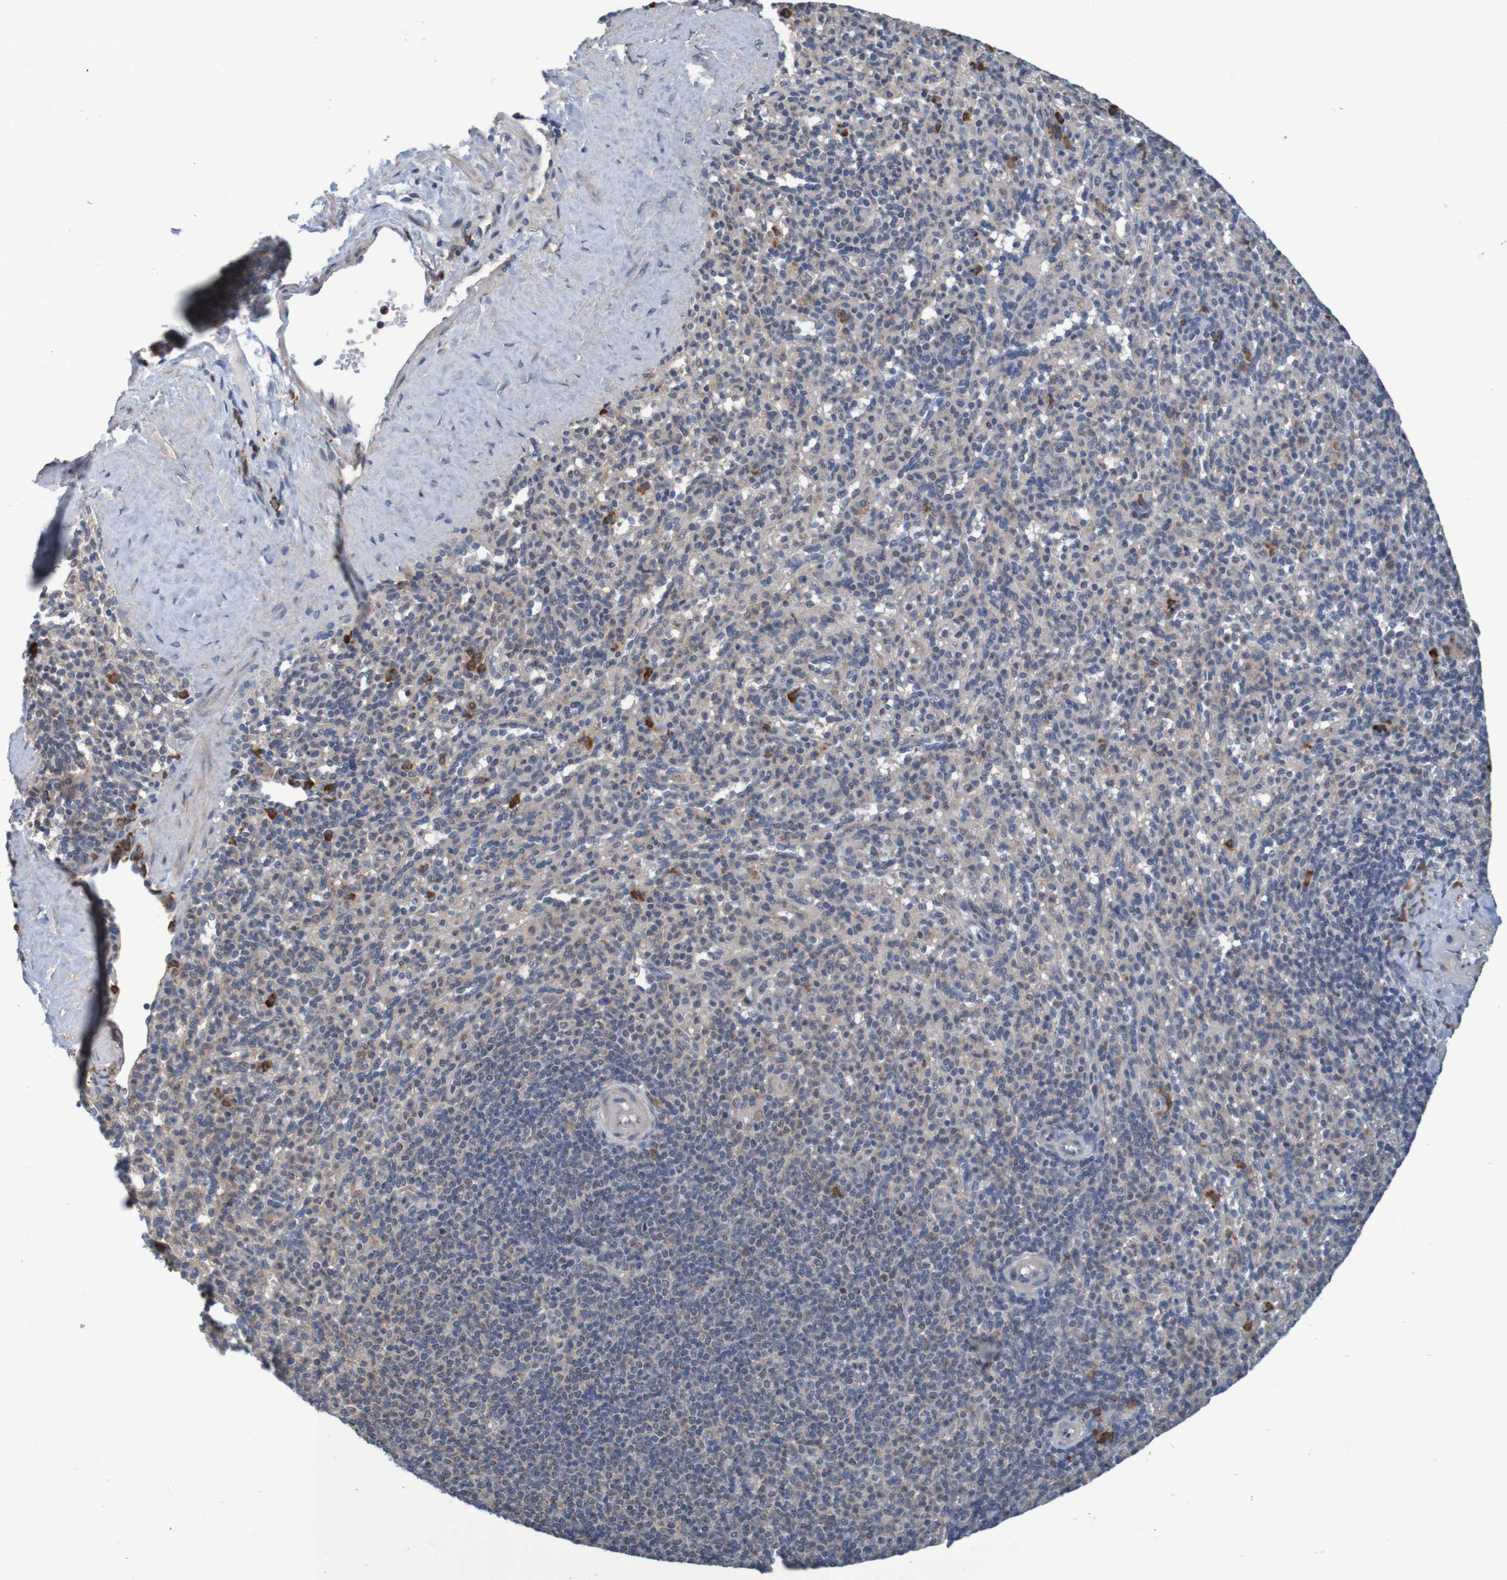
{"staining": {"intensity": "strong", "quantity": "<25%", "location": "cytoplasmic/membranous"}, "tissue": "spleen", "cell_type": "Cells in red pulp", "image_type": "normal", "snomed": [{"axis": "morphology", "description": "Normal tissue, NOS"}, {"axis": "topography", "description": "Spleen"}], "caption": "Immunohistochemistry staining of benign spleen, which shows medium levels of strong cytoplasmic/membranous positivity in about <25% of cells in red pulp indicating strong cytoplasmic/membranous protein positivity. The staining was performed using DAB (brown) for protein detection and nuclei were counterstained in hematoxylin (blue).", "gene": "CLDN18", "patient": {"sex": "male", "age": 36}}